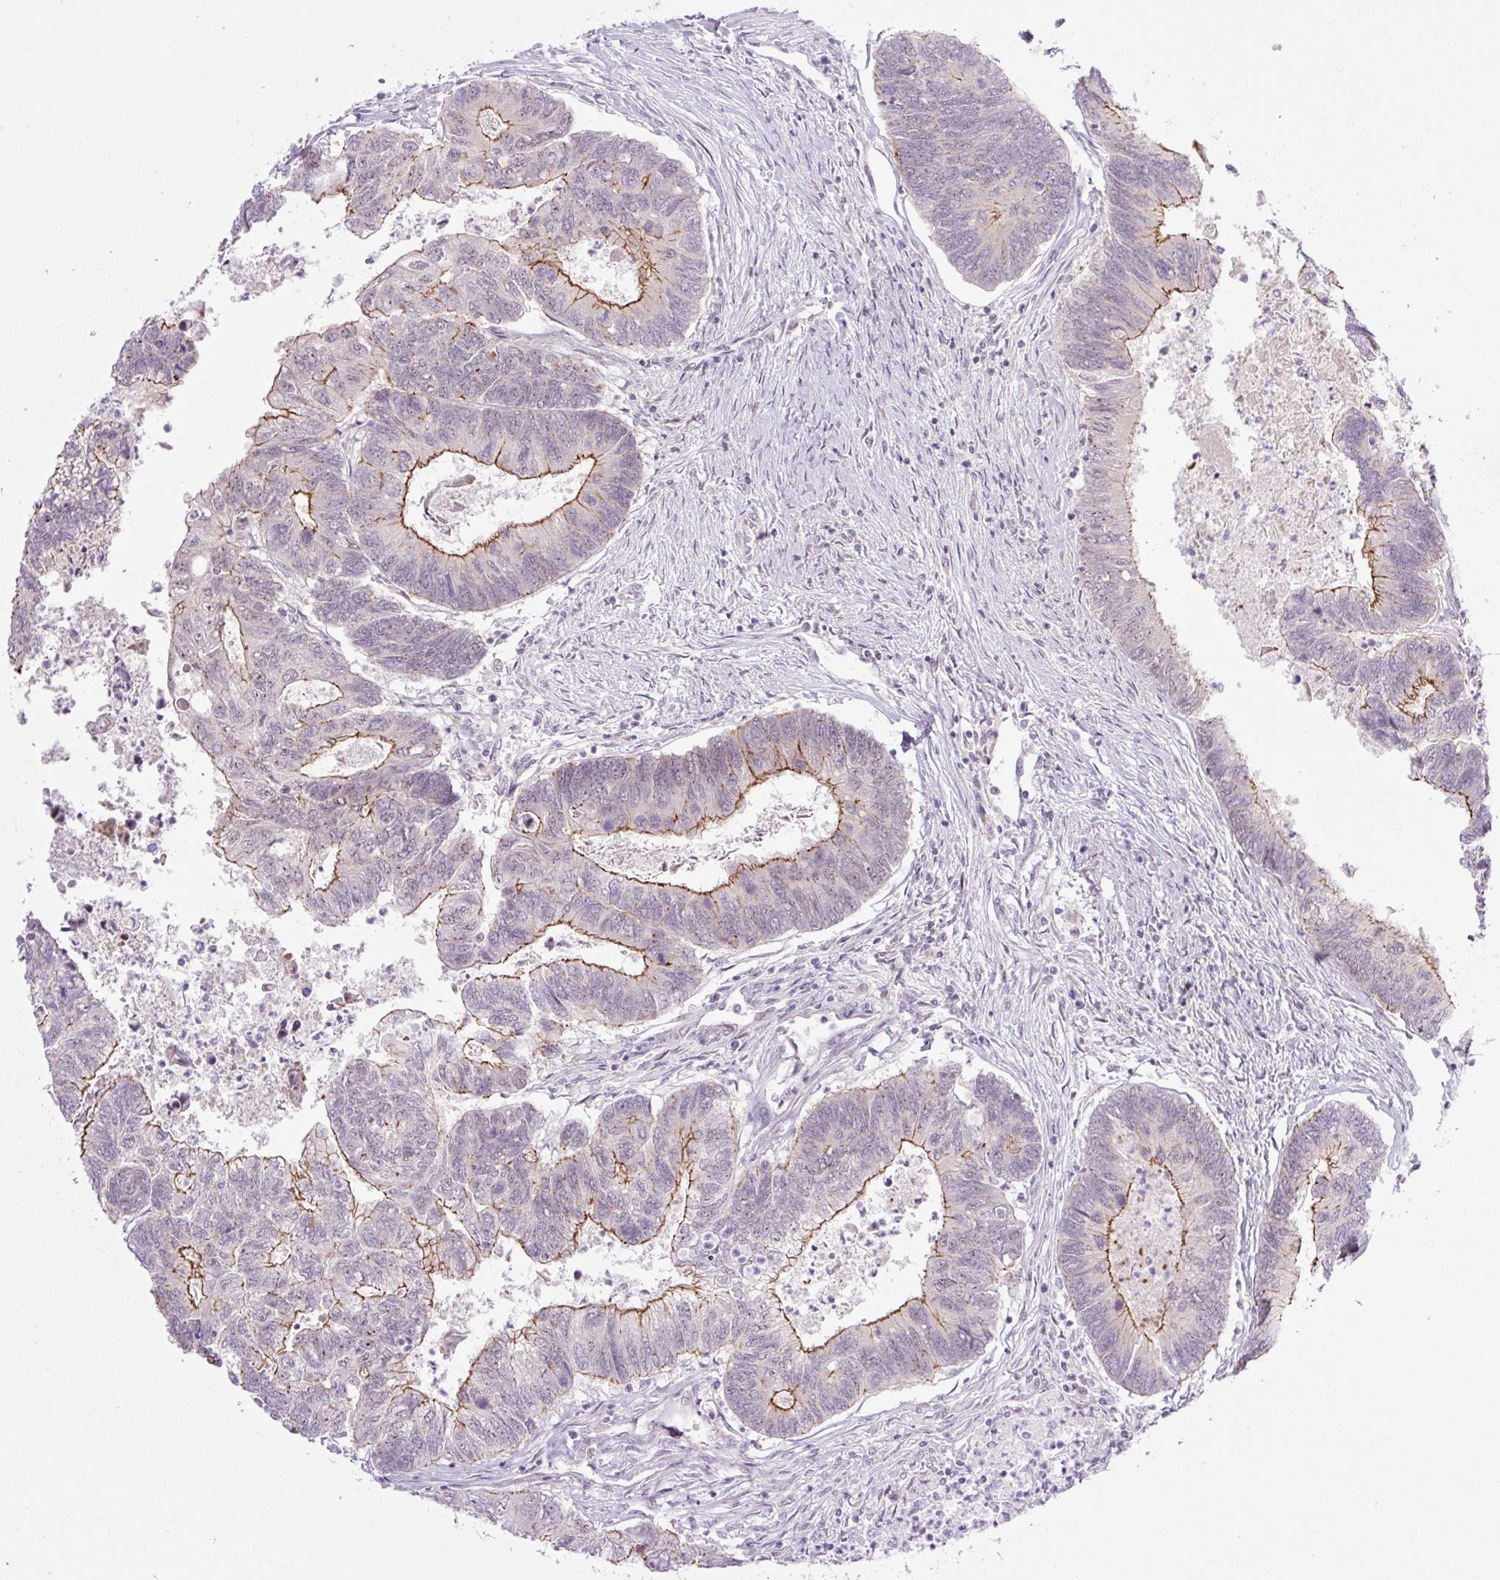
{"staining": {"intensity": "moderate", "quantity": ">75%", "location": "cytoplasmic/membranous"}, "tissue": "colorectal cancer", "cell_type": "Tumor cells", "image_type": "cancer", "snomed": [{"axis": "morphology", "description": "Adenocarcinoma, NOS"}, {"axis": "topography", "description": "Colon"}], "caption": "Brown immunohistochemical staining in human colorectal adenocarcinoma shows moderate cytoplasmic/membranous positivity in about >75% of tumor cells. (Stains: DAB (3,3'-diaminobenzidine) in brown, nuclei in blue, Microscopy: brightfield microscopy at high magnification).", "gene": "ICE1", "patient": {"sex": "female", "age": 67}}